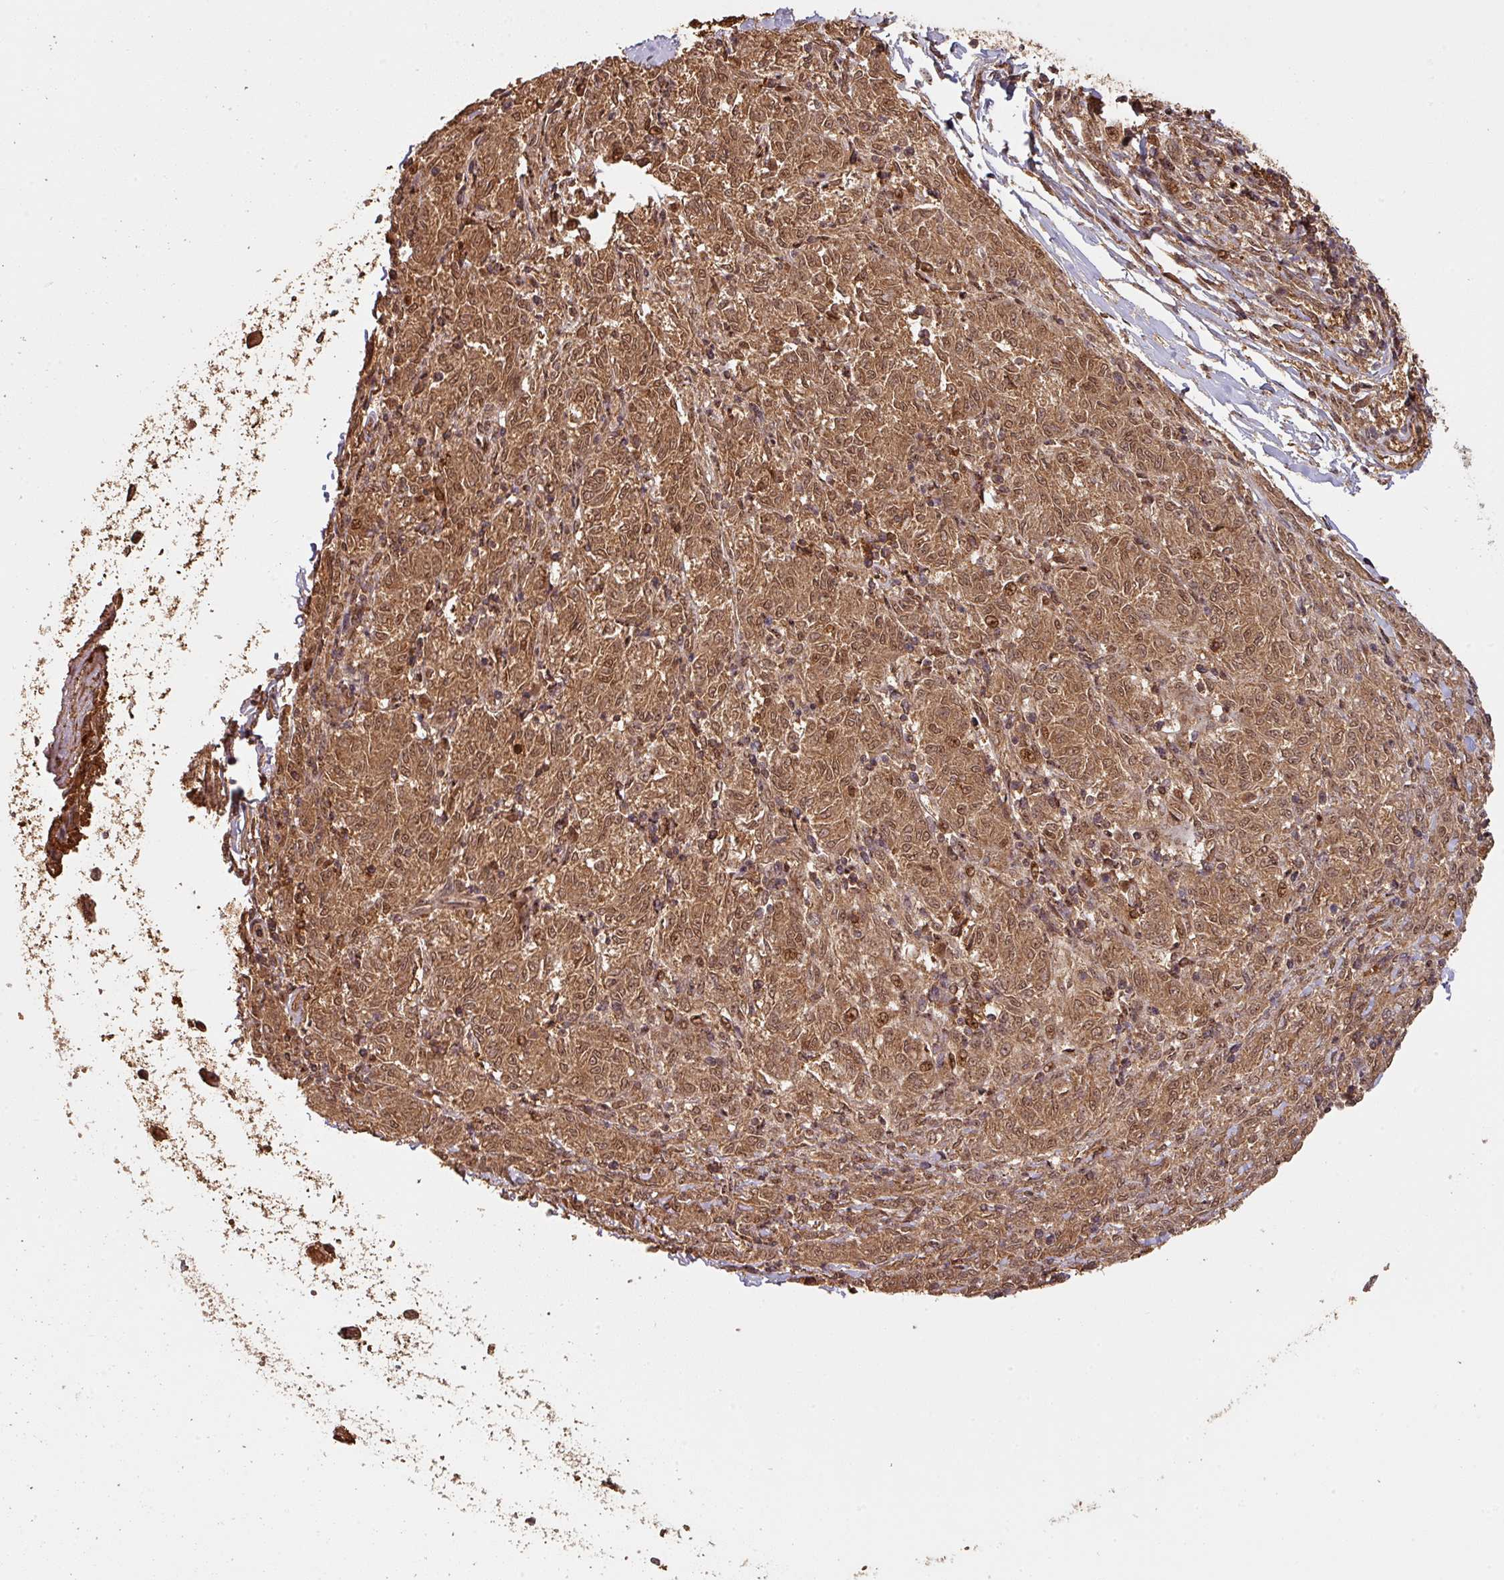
{"staining": {"intensity": "moderate", "quantity": ">75%", "location": "cytoplasmic/membranous,nuclear"}, "tissue": "melanoma", "cell_type": "Tumor cells", "image_type": "cancer", "snomed": [{"axis": "morphology", "description": "Malignant melanoma, NOS"}, {"axis": "topography", "description": "Skin"}], "caption": "Malignant melanoma stained with IHC displays moderate cytoplasmic/membranous and nuclear staining in approximately >75% of tumor cells.", "gene": "ZNF322", "patient": {"sex": "female", "age": 72}}